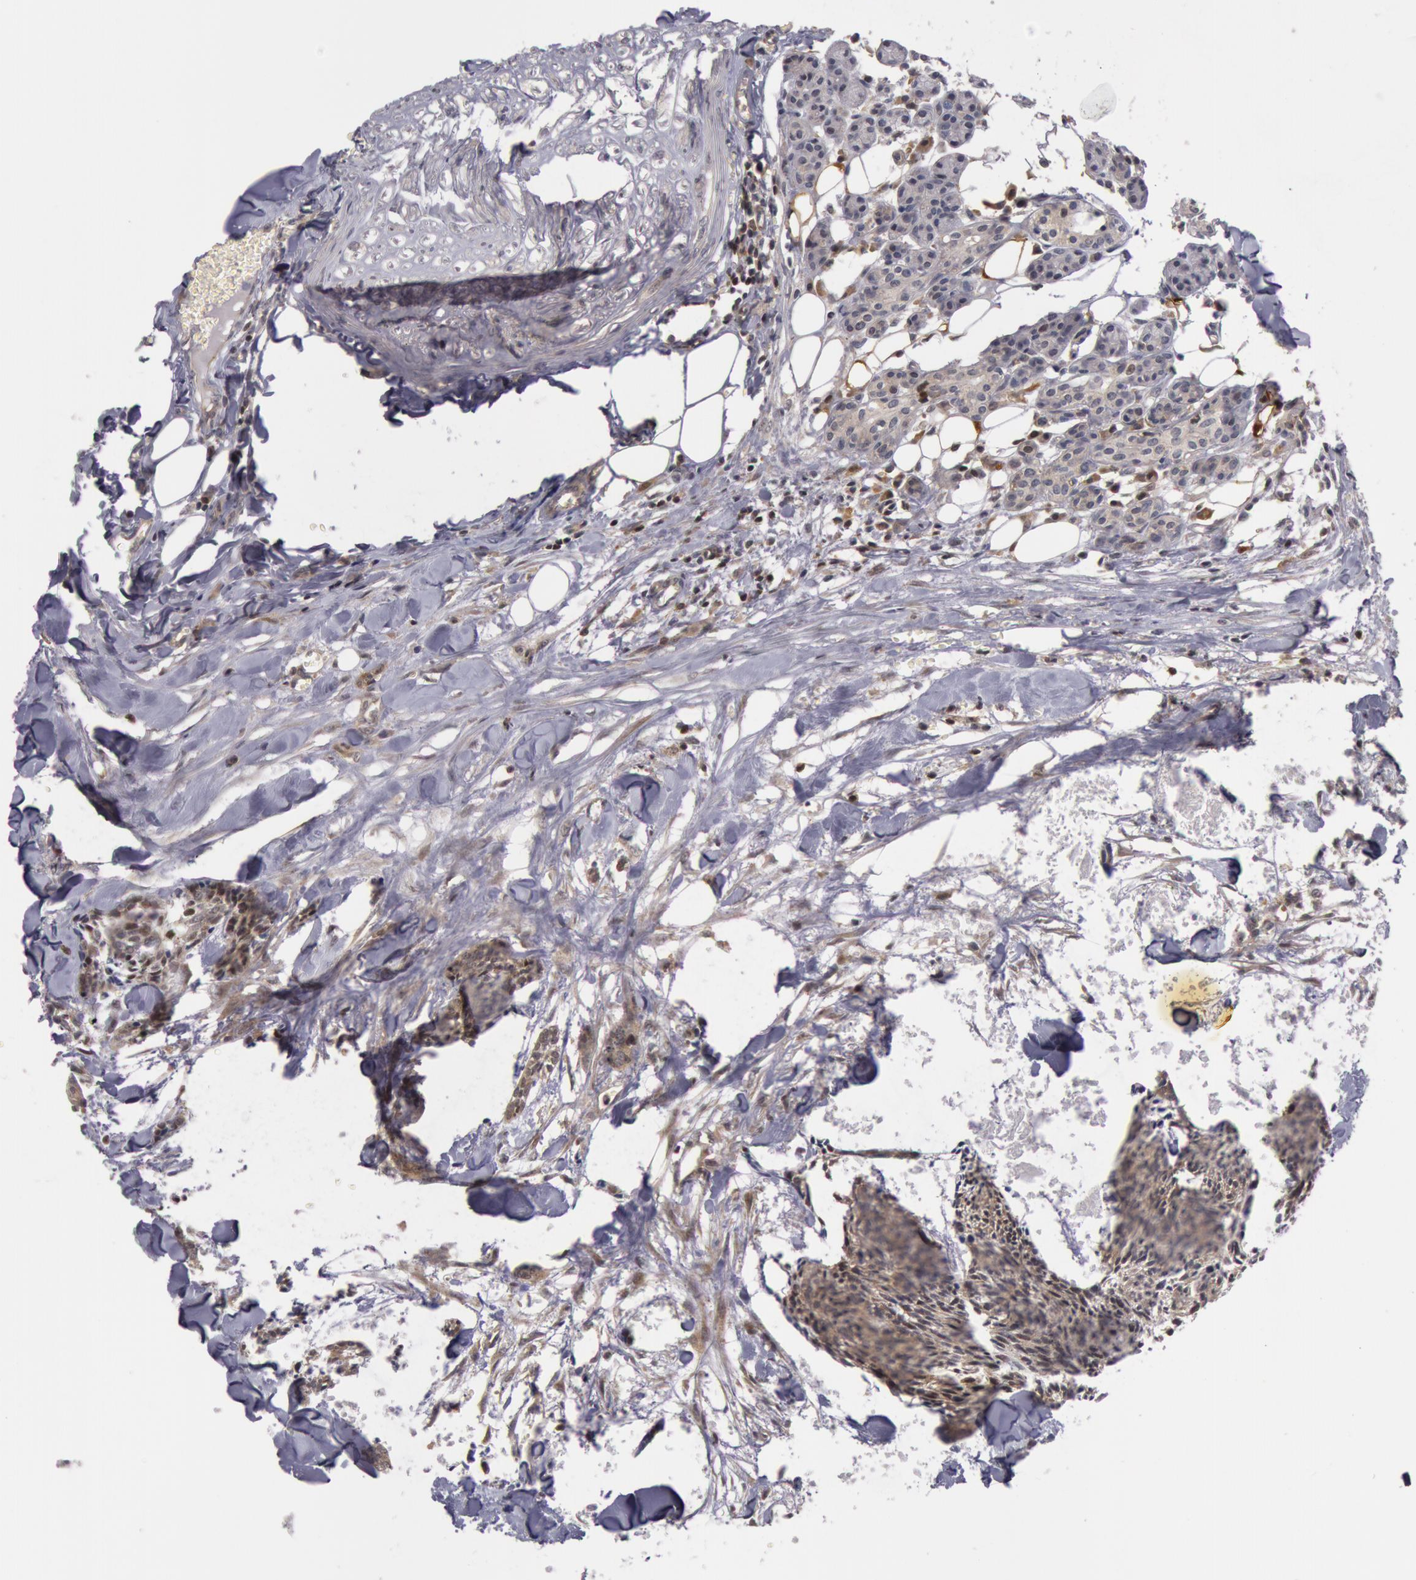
{"staining": {"intensity": "weak", "quantity": "25%-75%", "location": "nuclear"}, "tissue": "head and neck cancer", "cell_type": "Tumor cells", "image_type": "cancer", "snomed": [{"axis": "morphology", "description": "Squamous cell carcinoma, NOS"}, {"axis": "topography", "description": "Salivary gland"}, {"axis": "topography", "description": "Head-Neck"}], "caption": "Weak nuclear staining for a protein is identified in approximately 25%-75% of tumor cells of squamous cell carcinoma (head and neck) using IHC.", "gene": "ZNF350", "patient": {"sex": "male", "age": 70}}